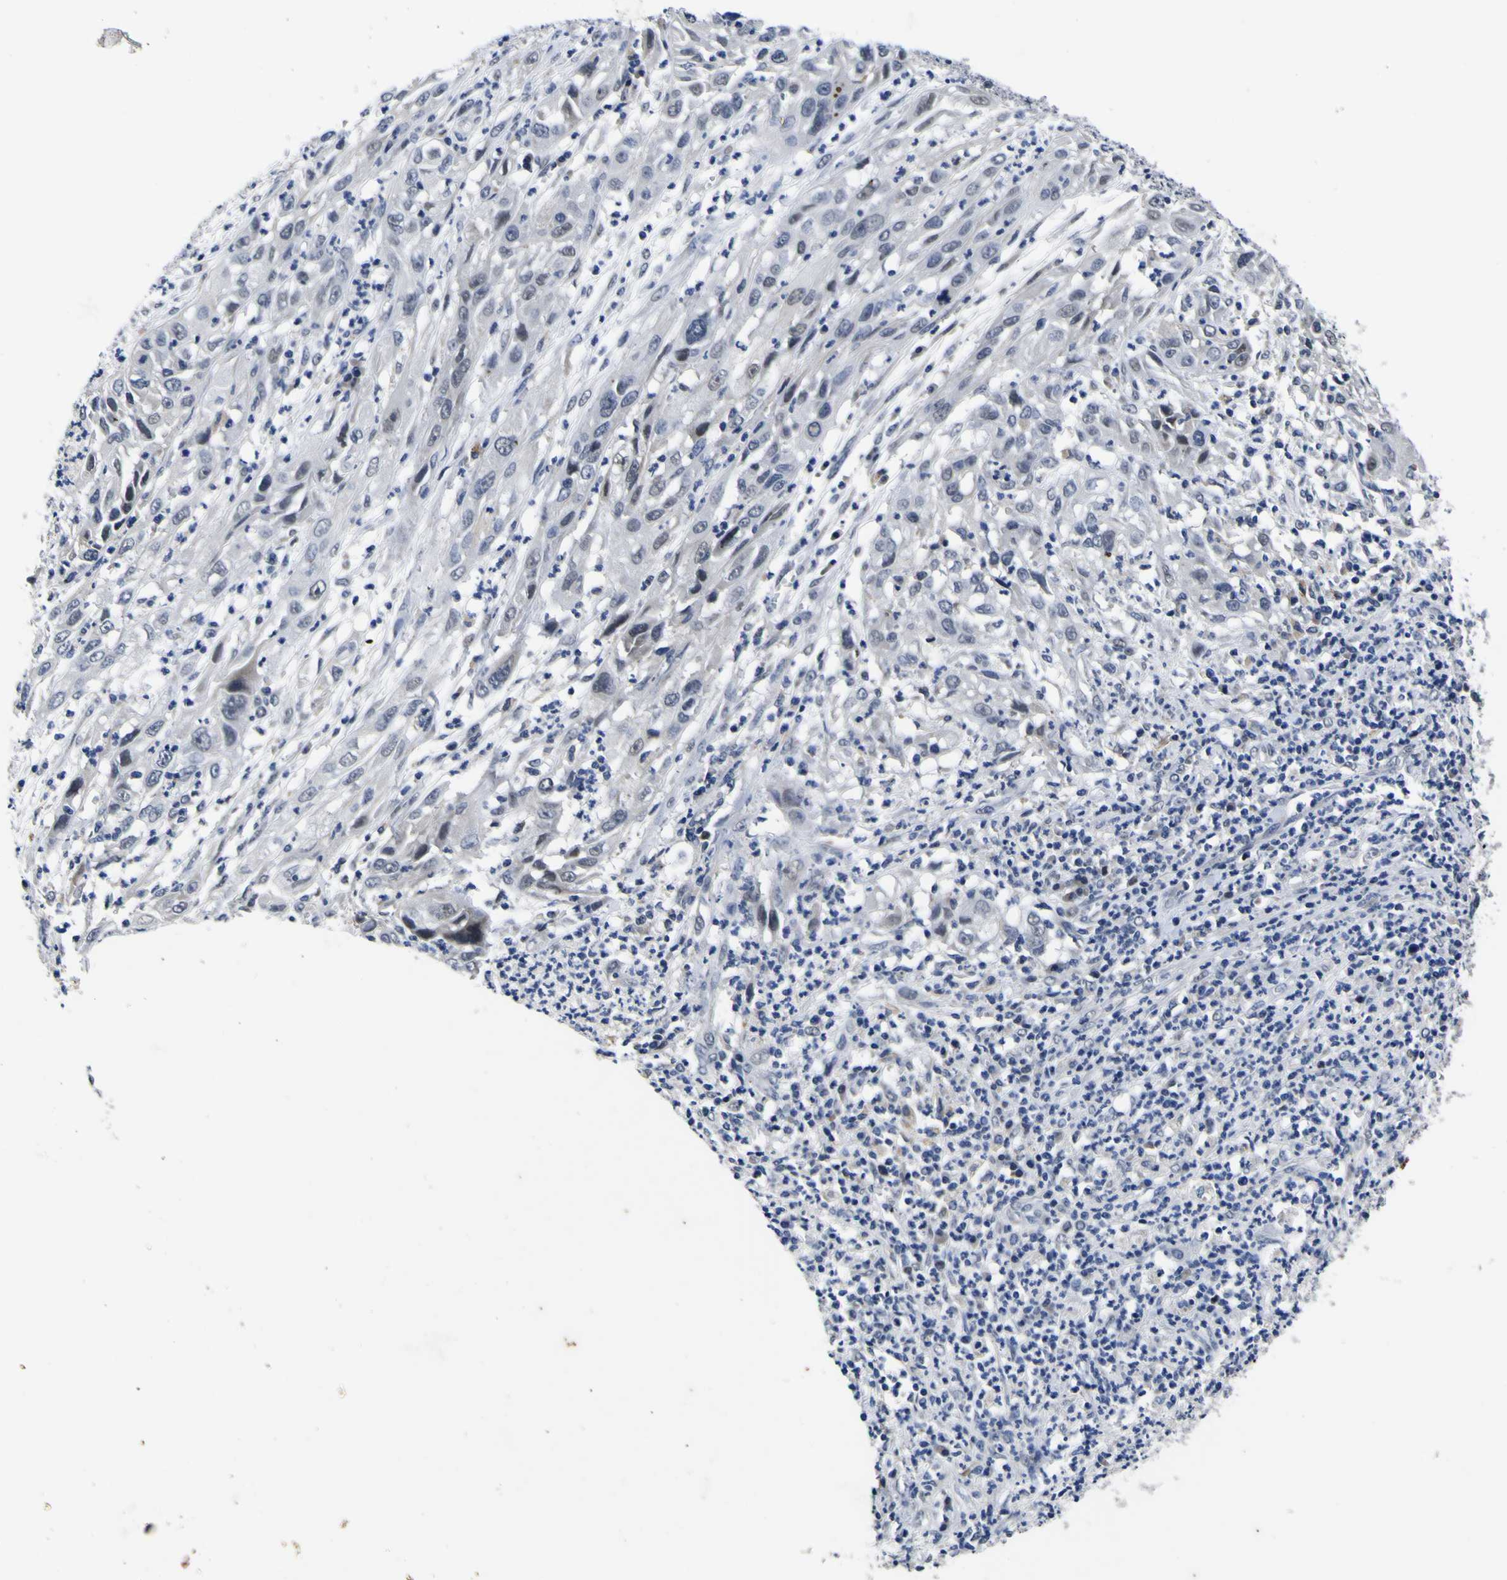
{"staining": {"intensity": "negative", "quantity": "none", "location": "none"}, "tissue": "cervical cancer", "cell_type": "Tumor cells", "image_type": "cancer", "snomed": [{"axis": "morphology", "description": "Squamous cell carcinoma, NOS"}, {"axis": "topography", "description": "Cervix"}], "caption": "DAB immunohistochemical staining of cervical cancer (squamous cell carcinoma) reveals no significant staining in tumor cells.", "gene": "IGFLR1", "patient": {"sex": "female", "age": 32}}